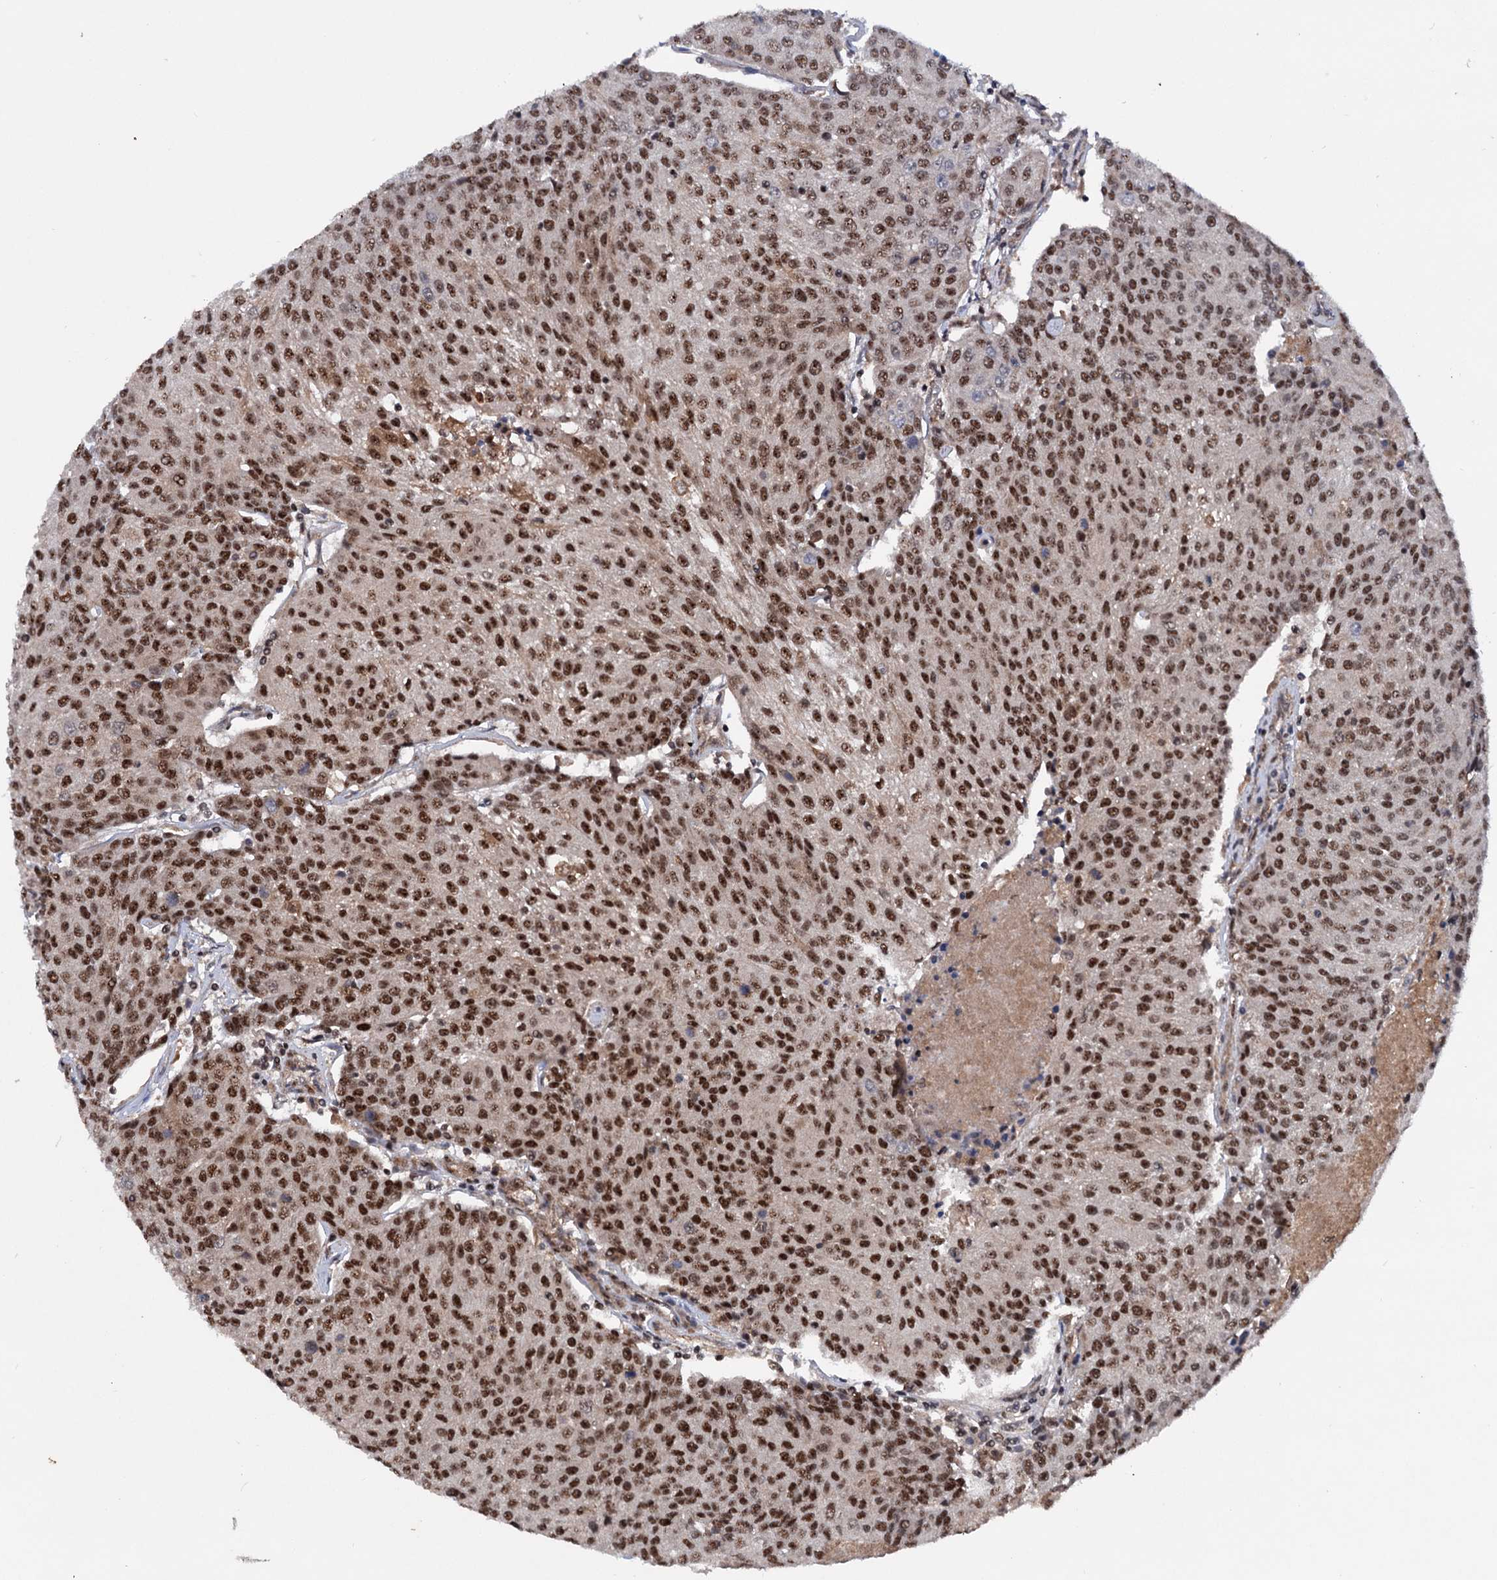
{"staining": {"intensity": "strong", "quantity": ">75%", "location": "nuclear"}, "tissue": "urothelial cancer", "cell_type": "Tumor cells", "image_type": "cancer", "snomed": [{"axis": "morphology", "description": "Urothelial carcinoma, High grade"}, {"axis": "topography", "description": "Urinary bladder"}], "caption": "An IHC histopathology image of tumor tissue is shown. Protein staining in brown labels strong nuclear positivity in high-grade urothelial carcinoma within tumor cells.", "gene": "TBC1D12", "patient": {"sex": "female", "age": 85}}